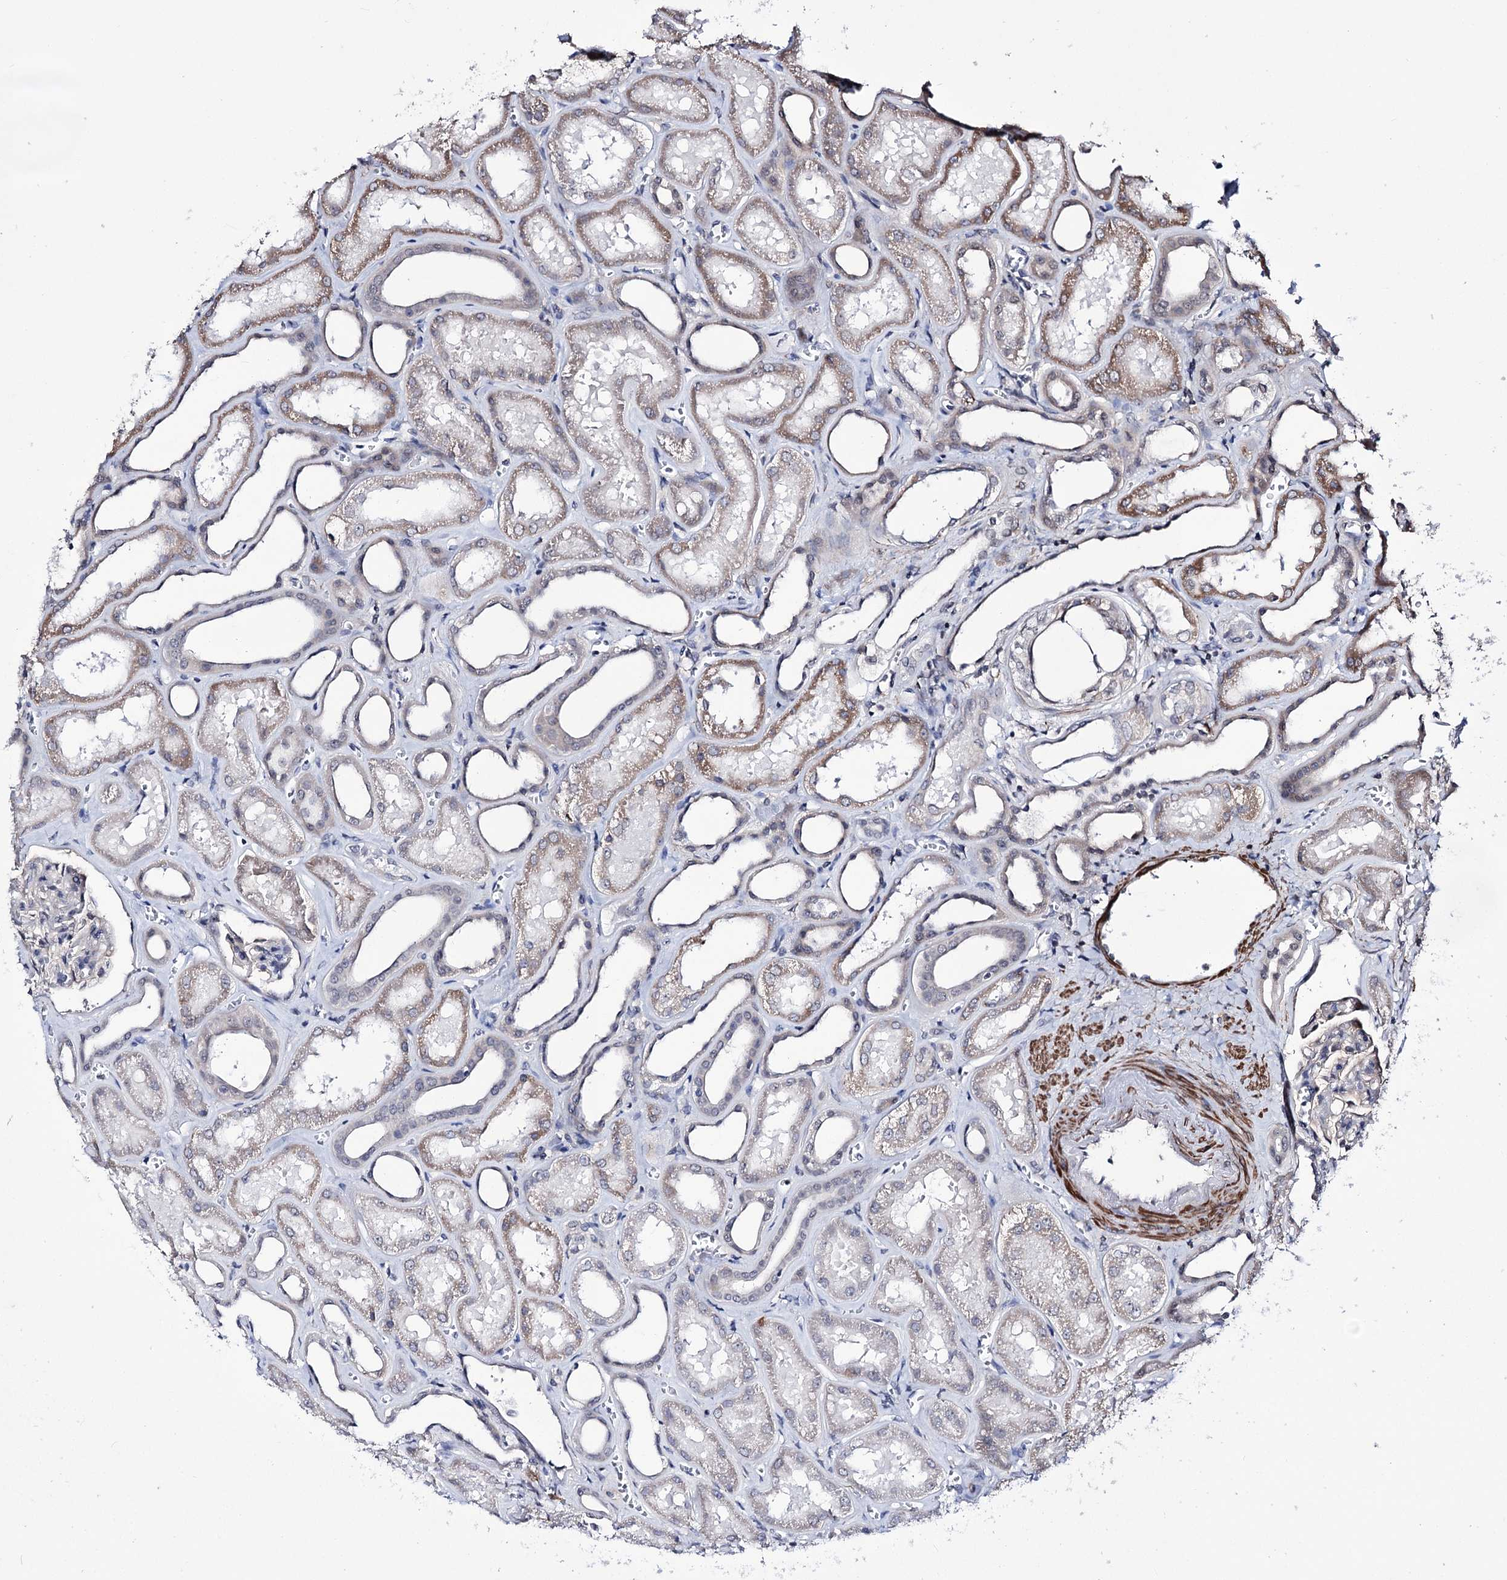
{"staining": {"intensity": "negative", "quantity": "none", "location": "none"}, "tissue": "kidney", "cell_type": "Cells in glomeruli", "image_type": "normal", "snomed": [{"axis": "morphology", "description": "Normal tissue, NOS"}, {"axis": "morphology", "description": "Adenocarcinoma, NOS"}, {"axis": "topography", "description": "Kidney"}], "caption": "The immunohistochemistry (IHC) micrograph has no significant positivity in cells in glomeruli of kidney. Brightfield microscopy of immunohistochemistry stained with DAB (3,3'-diaminobenzidine) (brown) and hematoxylin (blue), captured at high magnification.", "gene": "PPRC1", "patient": {"sex": "female", "age": 68}}